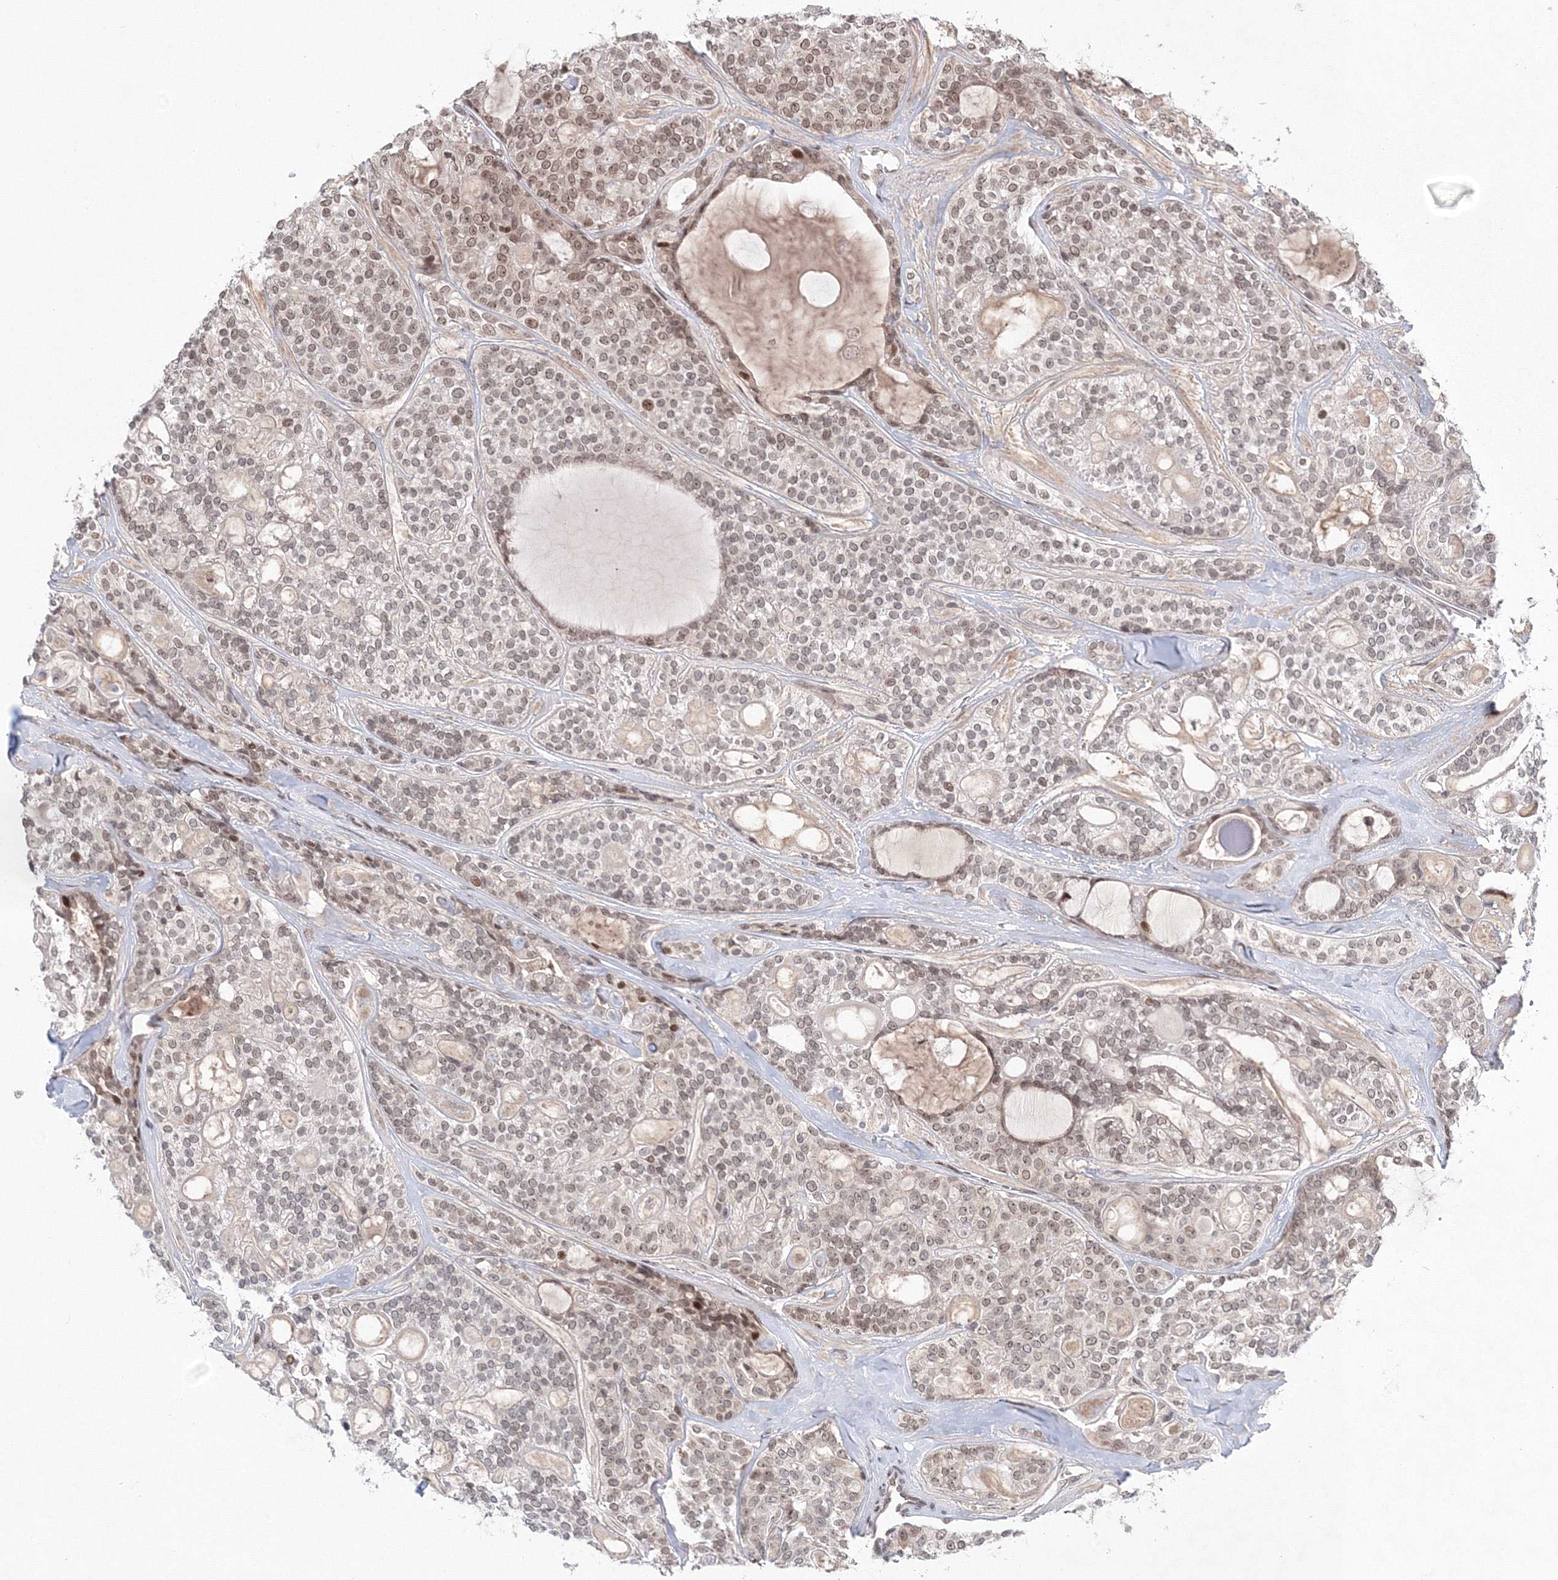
{"staining": {"intensity": "moderate", "quantity": "<25%", "location": "nuclear"}, "tissue": "head and neck cancer", "cell_type": "Tumor cells", "image_type": "cancer", "snomed": [{"axis": "morphology", "description": "Adenocarcinoma, NOS"}, {"axis": "topography", "description": "Head-Neck"}], "caption": "Adenocarcinoma (head and neck) stained with a protein marker exhibits moderate staining in tumor cells.", "gene": "NOA1", "patient": {"sex": "male", "age": 66}}